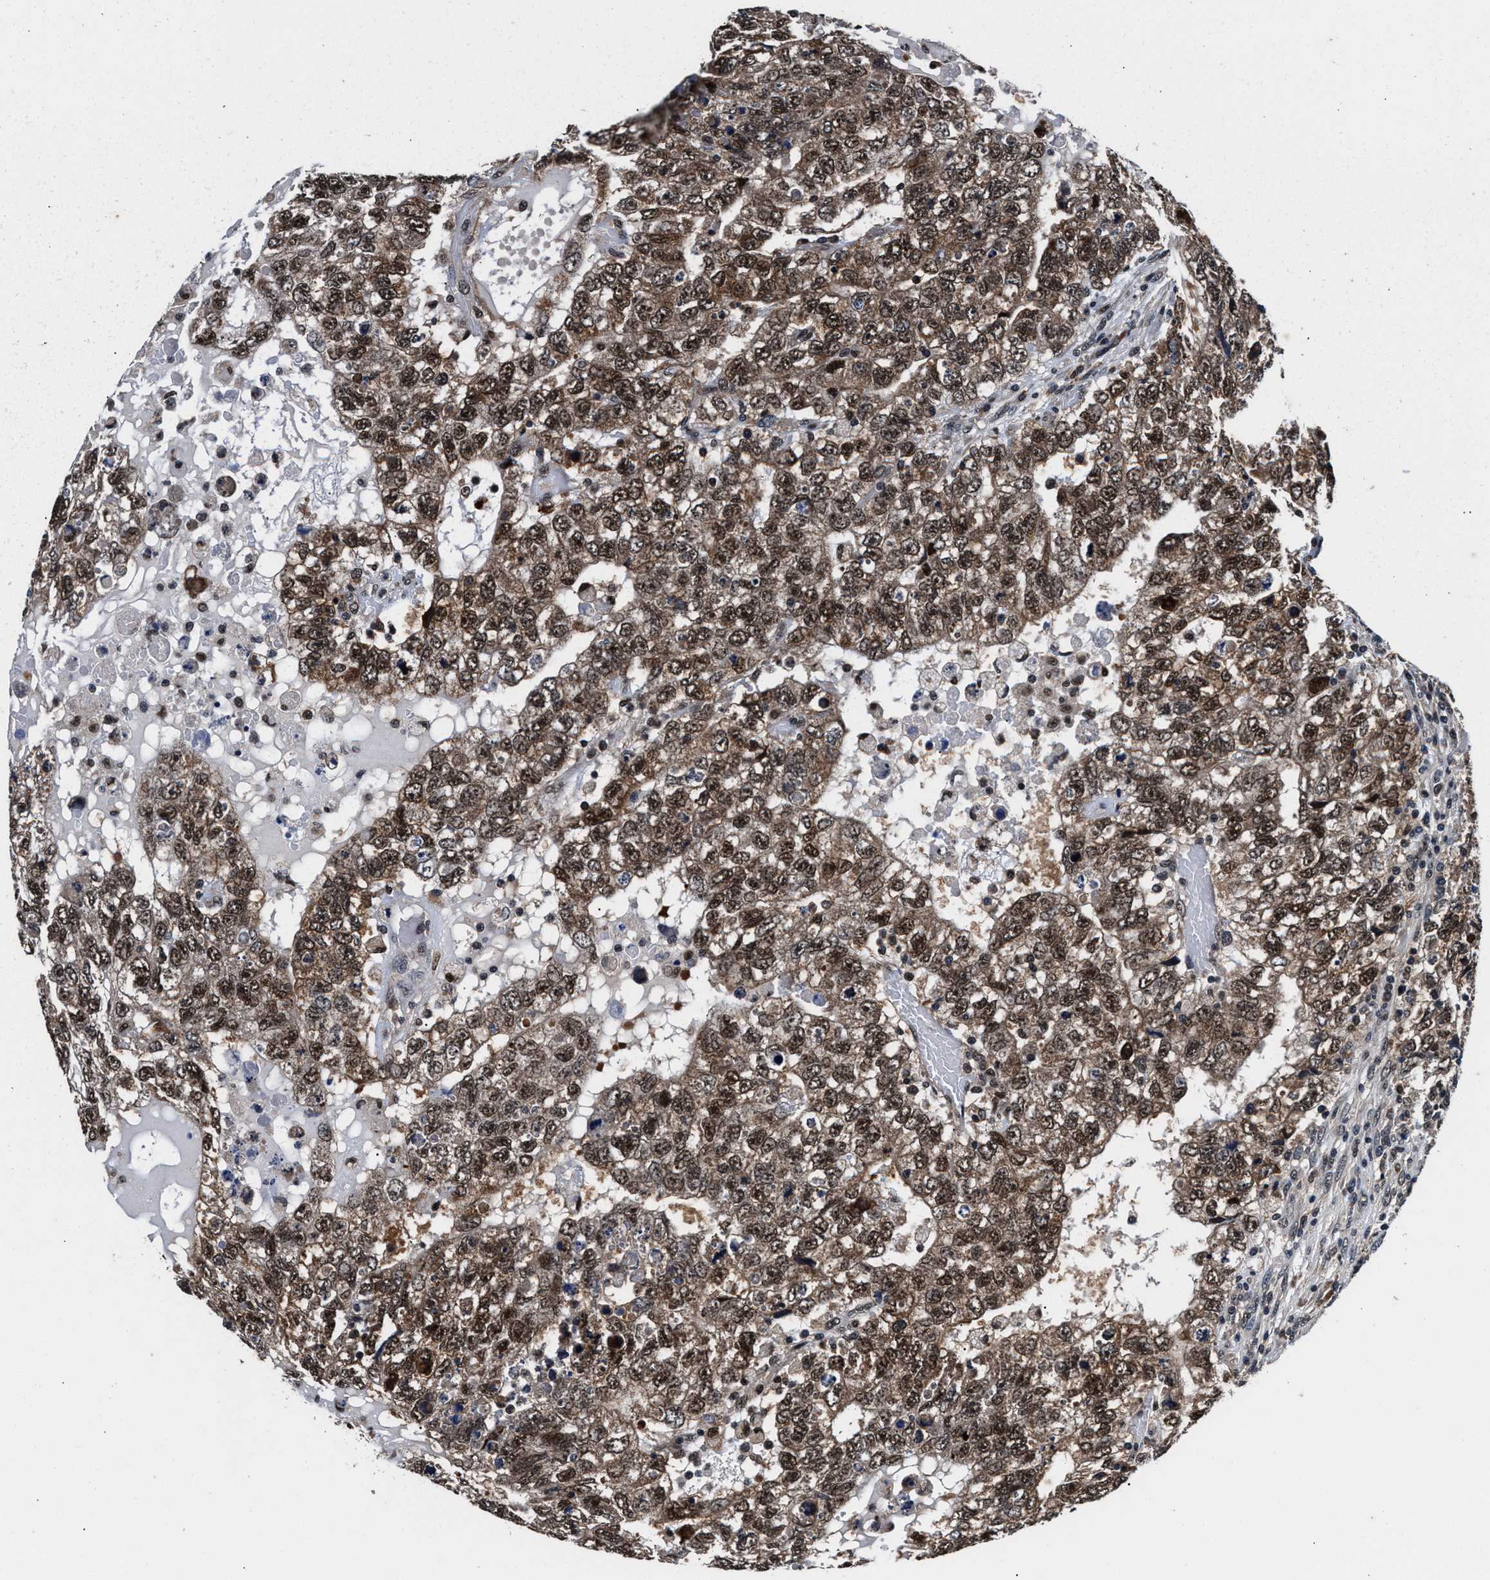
{"staining": {"intensity": "strong", "quantity": ">75%", "location": "nuclear"}, "tissue": "testis cancer", "cell_type": "Tumor cells", "image_type": "cancer", "snomed": [{"axis": "morphology", "description": "Carcinoma, Embryonal, NOS"}, {"axis": "topography", "description": "Testis"}], "caption": "Embryonal carcinoma (testis) stained with DAB (3,3'-diaminobenzidine) immunohistochemistry (IHC) displays high levels of strong nuclear staining in approximately >75% of tumor cells.", "gene": "USP16", "patient": {"sex": "male", "age": 36}}